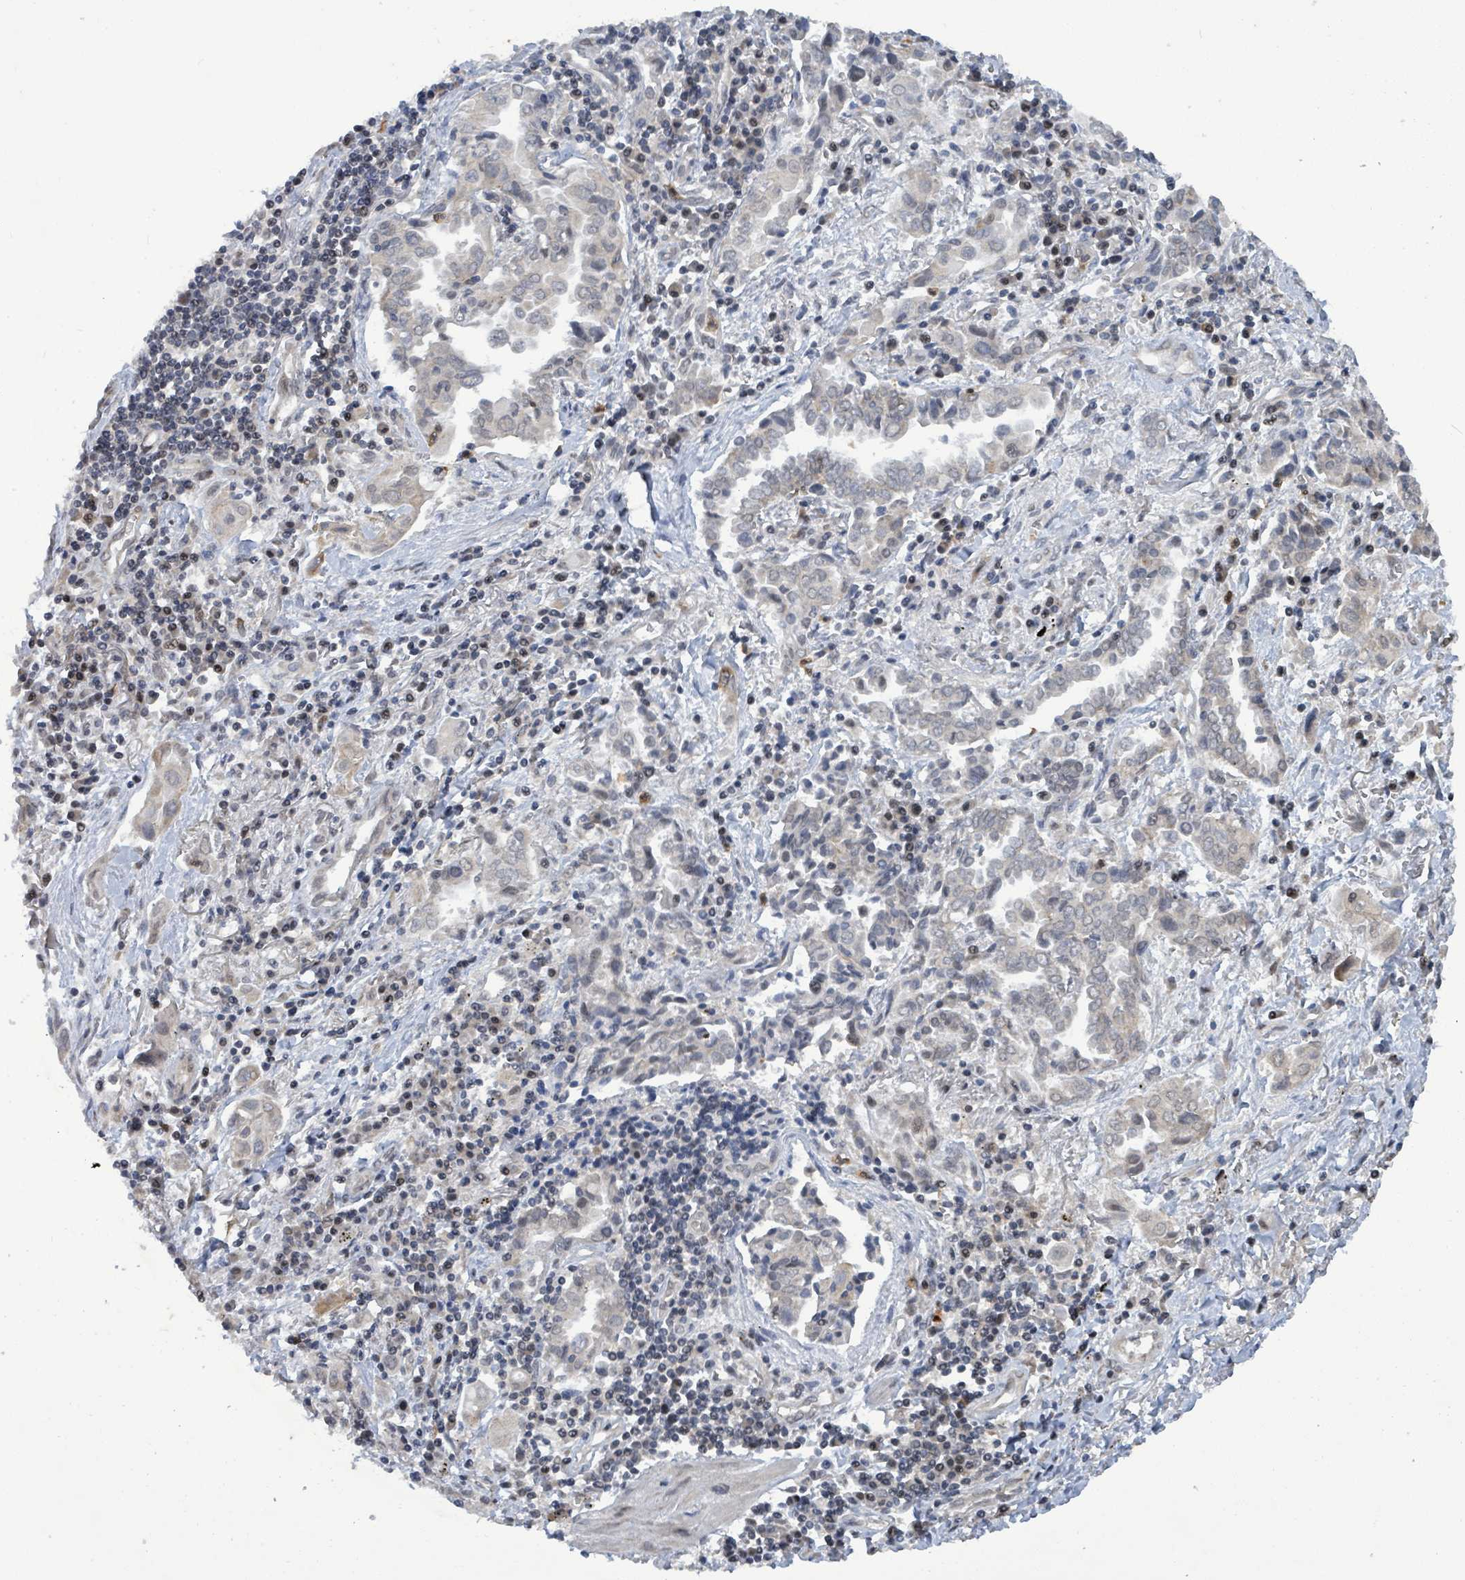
{"staining": {"intensity": "negative", "quantity": "none", "location": "none"}, "tissue": "lung cancer", "cell_type": "Tumor cells", "image_type": "cancer", "snomed": [{"axis": "morphology", "description": "Adenocarcinoma, NOS"}, {"axis": "topography", "description": "Lung"}], "caption": "The immunohistochemistry micrograph has no significant positivity in tumor cells of lung adenocarcinoma tissue.", "gene": "COQ6", "patient": {"sex": "male", "age": 76}}